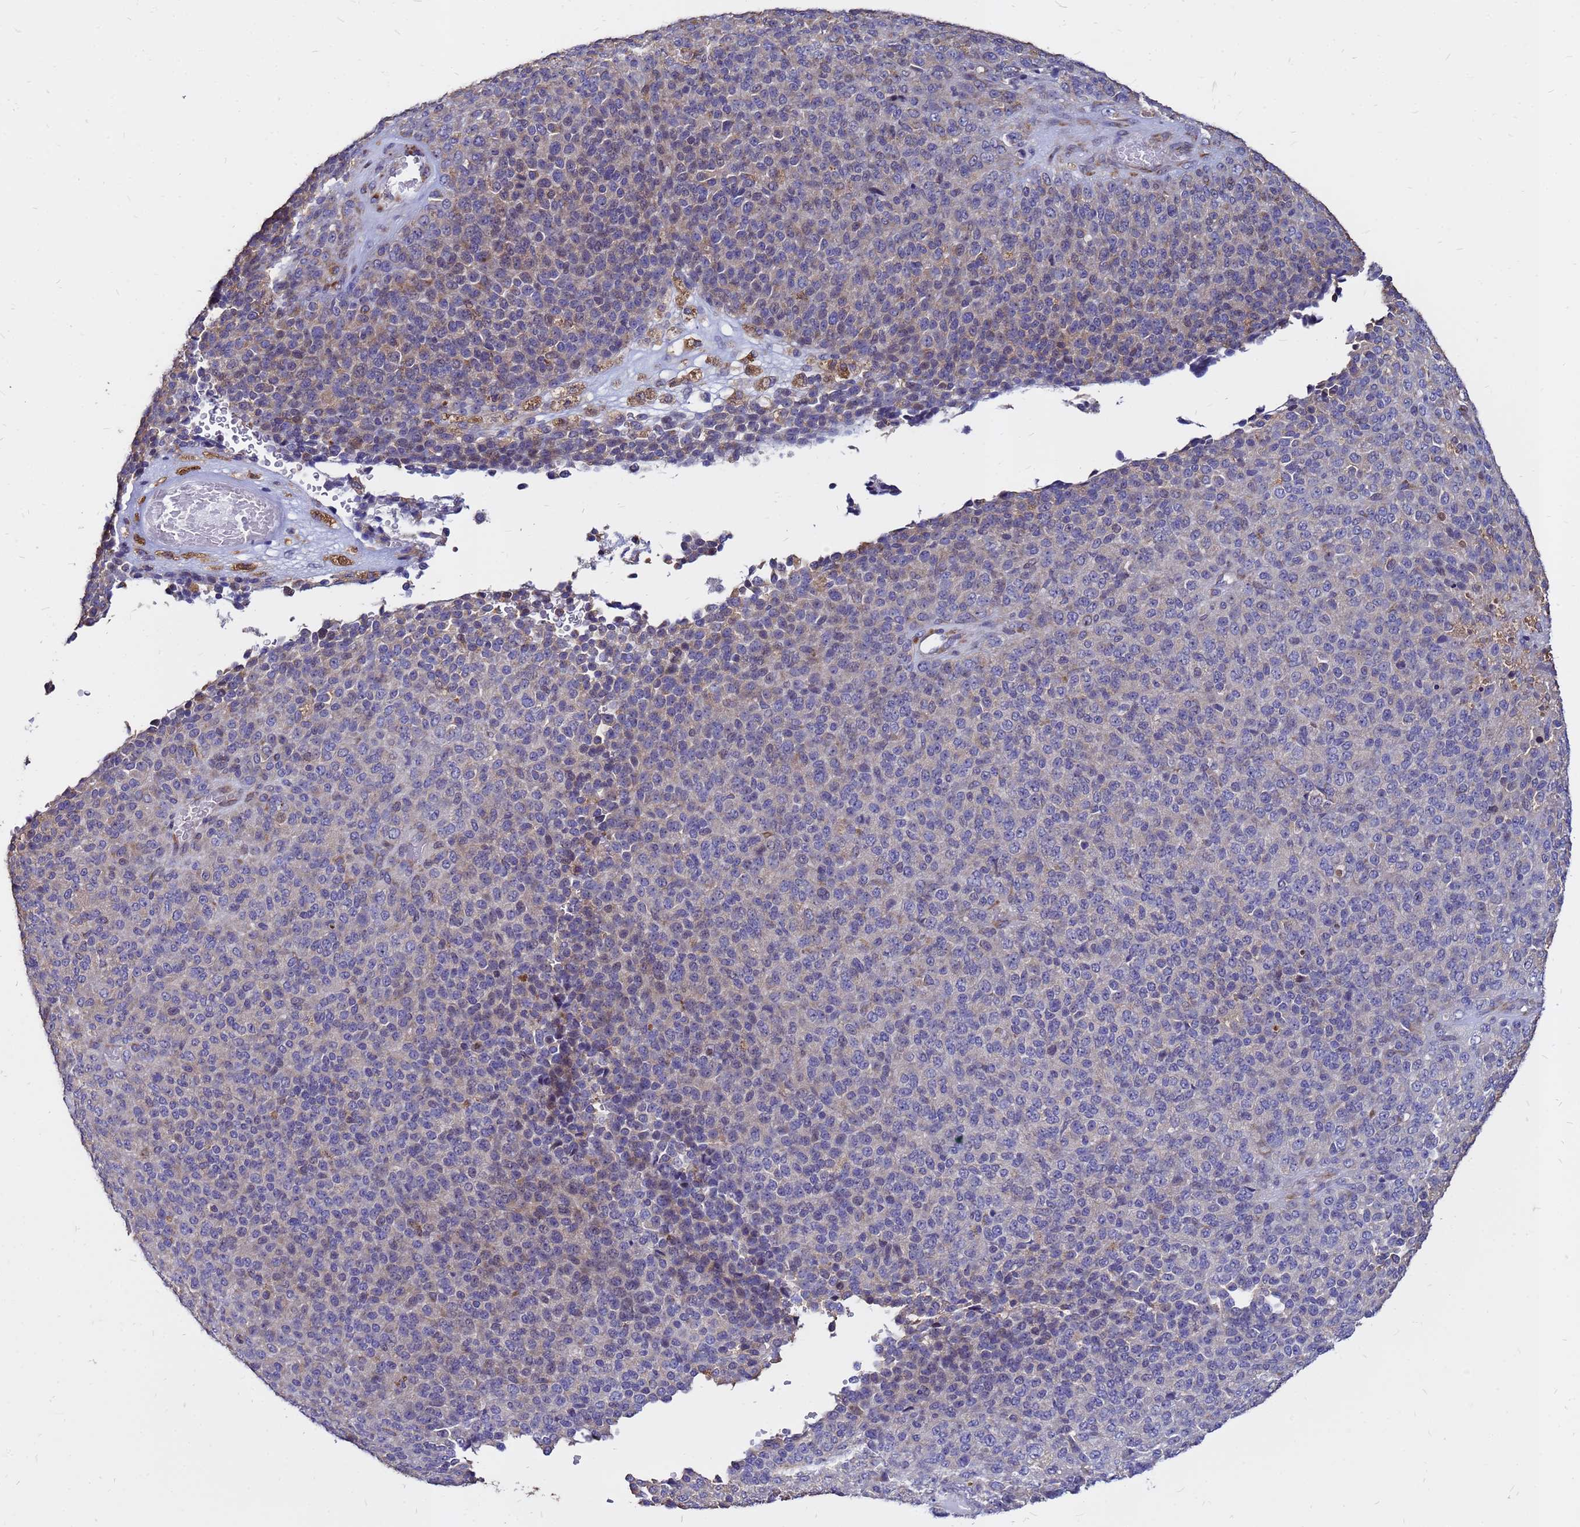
{"staining": {"intensity": "weak", "quantity": "<25%", "location": "cytoplasmic/membranous"}, "tissue": "melanoma", "cell_type": "Tumor cells", "image_type": "cancer", "snomed": [{"axis": "morphology", "description": "Malignant melanoma, Metastatic site"}, {"axis": "topography", "description": "Brain"}], "caption": "An immunohistochemistry (IHC) micrograph of malignant melanoma (metastatic site) is shown. There is no staining in tumor cells of malignant melanoma (metastatic site).", "gene": "MOB2", "patient": {"sex": "female", "age": 56}}